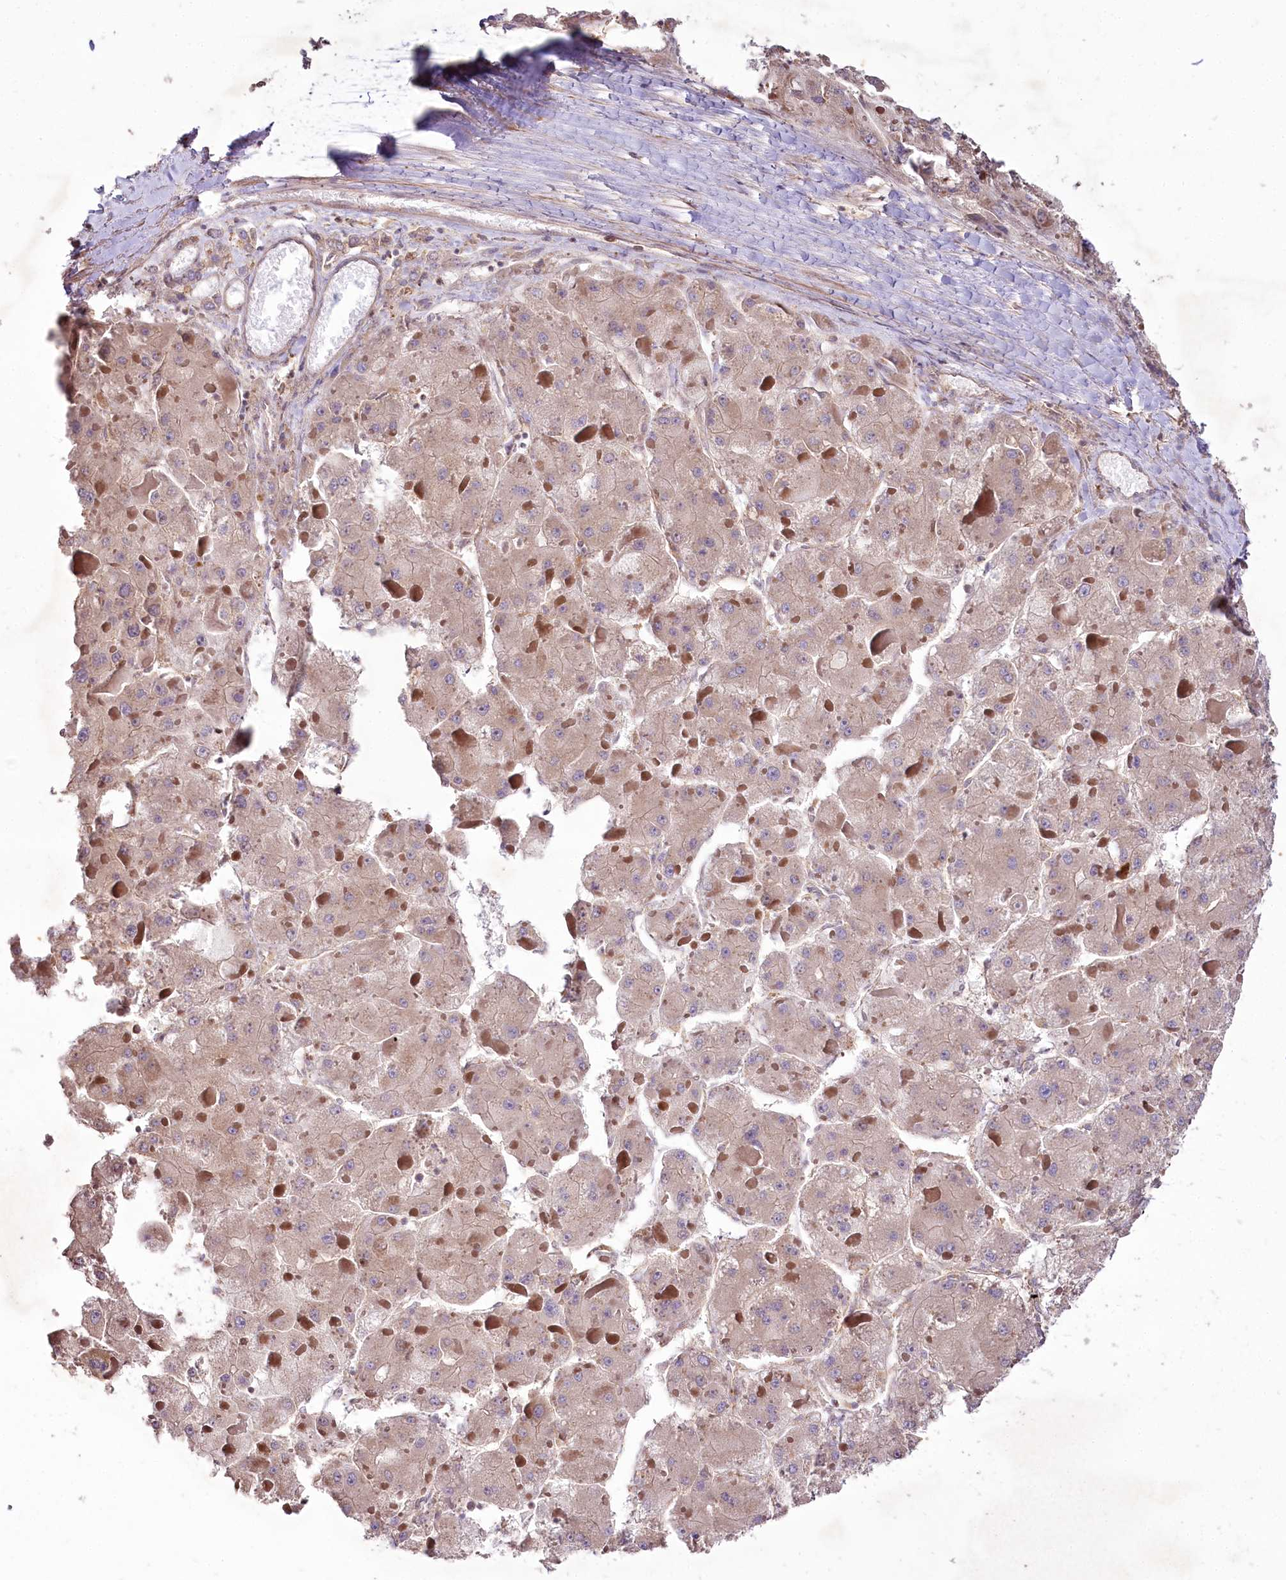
{"staining": {"intensity": "negative", "quantity": "none", "location": "none"}, "tissue": "liver cancer", "cell_type": "Tumor cells", "image_type": "cancer", "snomed": [{"axis": "morphology", "description": "Carcinoma, Hepatocellular, NOS"}, {"axis": "topography", "description": "Liver"}], "caption": "A high-resolution image shows IHC staining of liver hepatocellular carcinoma, which reveals no significant positivity in tumor cells.", "gene": "SH3TC1", "patient": {"sex": "female", "age": 73}}